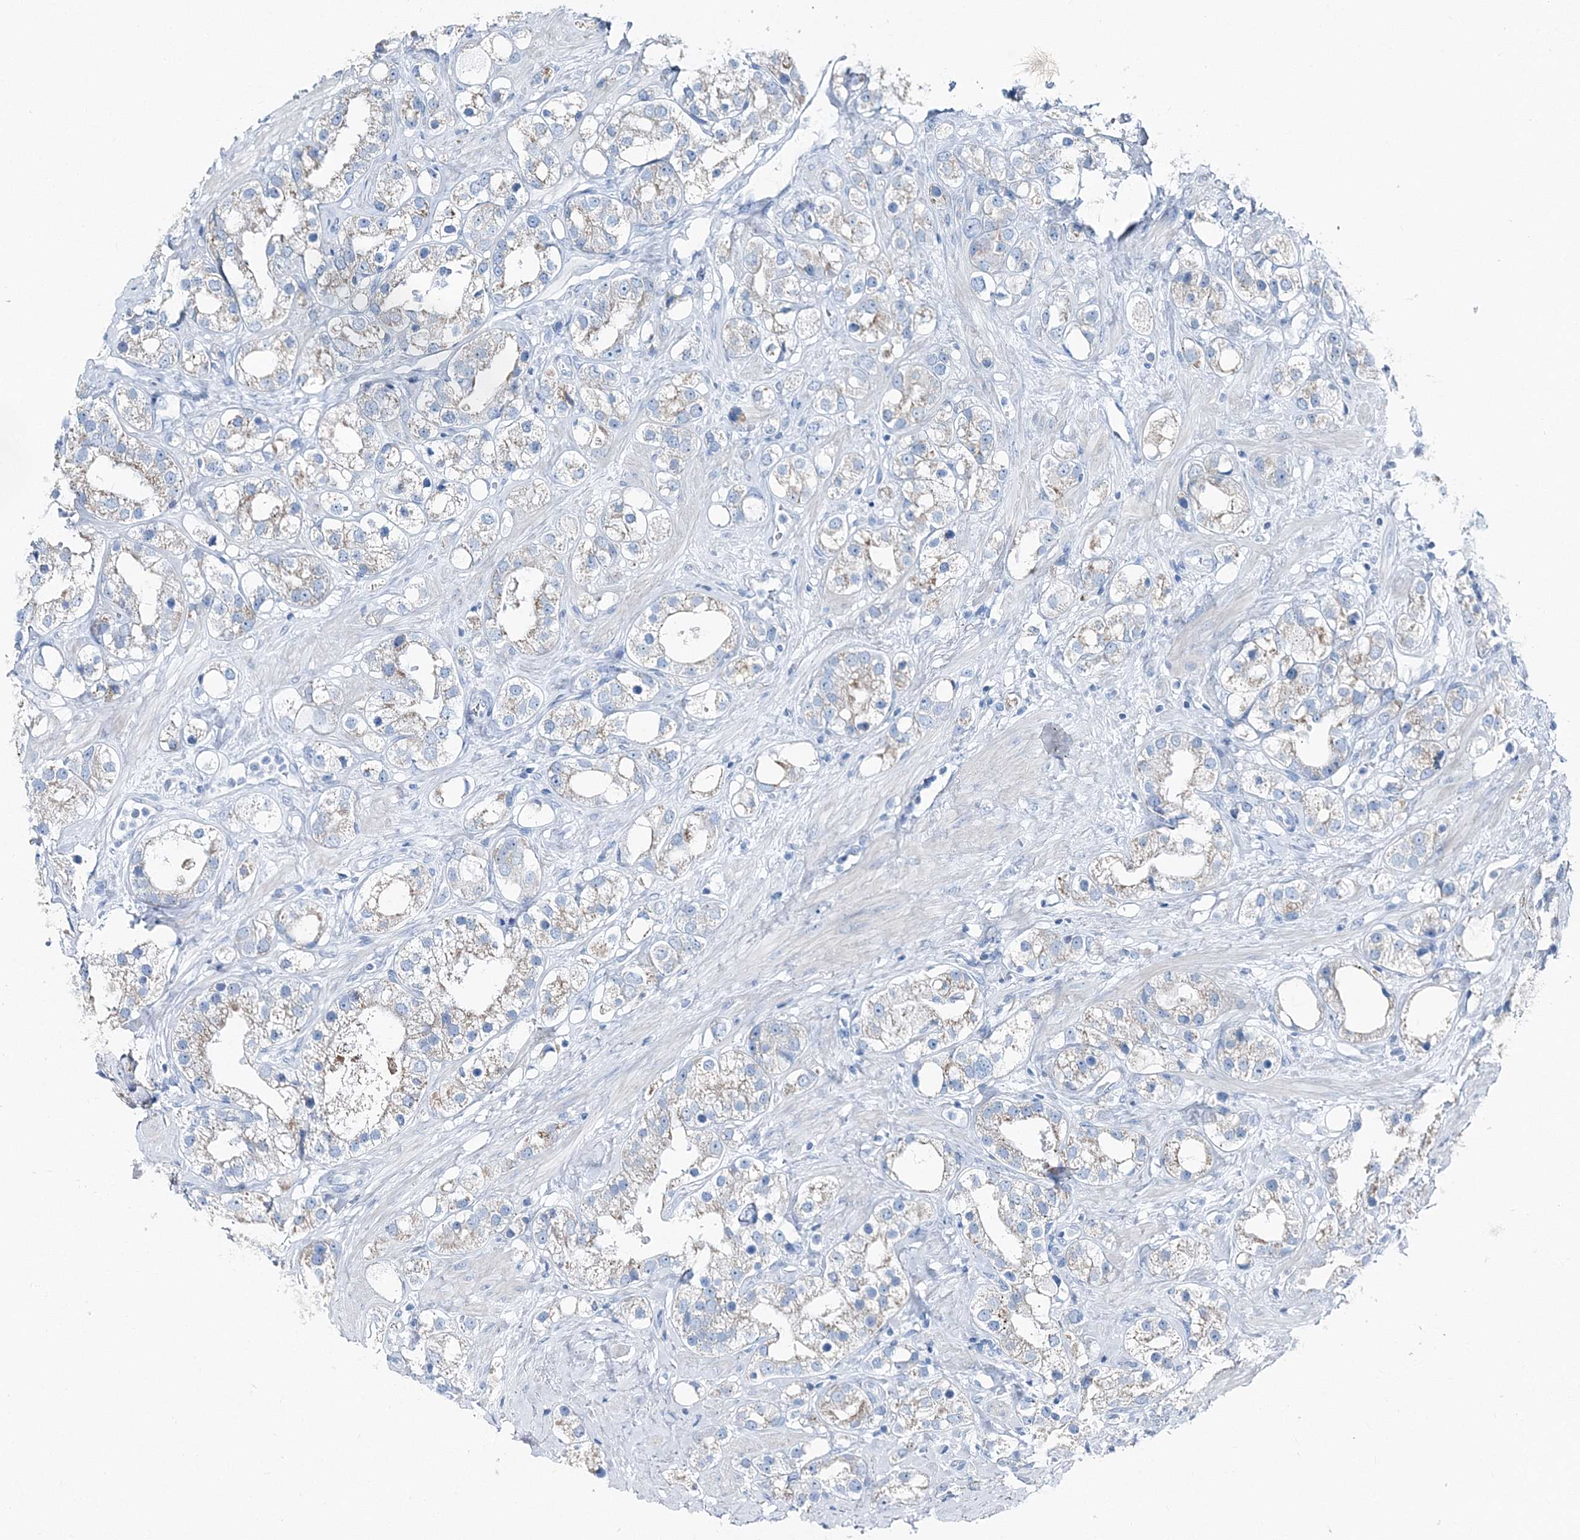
{"staining": {"intensity": "negative", "quantity": "none", "location": "none"}, "tissue": "prostate cancer", "cell_type": "Tumor cells", "image_type": "cancer", "snomed": [{"axis": "morphology", "description": "Adenocarcinoma, NOS"}, {"axis": "topography", "description": "Prostate"}], "caption": "Photomicrograph shows no protein staining in tumor cells of prostate cancer (adenocarcinoma) tissue. (Brightfield microscopy of DAB (3,3'-diaminobenzidine) immunohistochemistry at high magnification).", "gene": "GABARAPL2", "patient": {"sex": "male", "age": 79}}